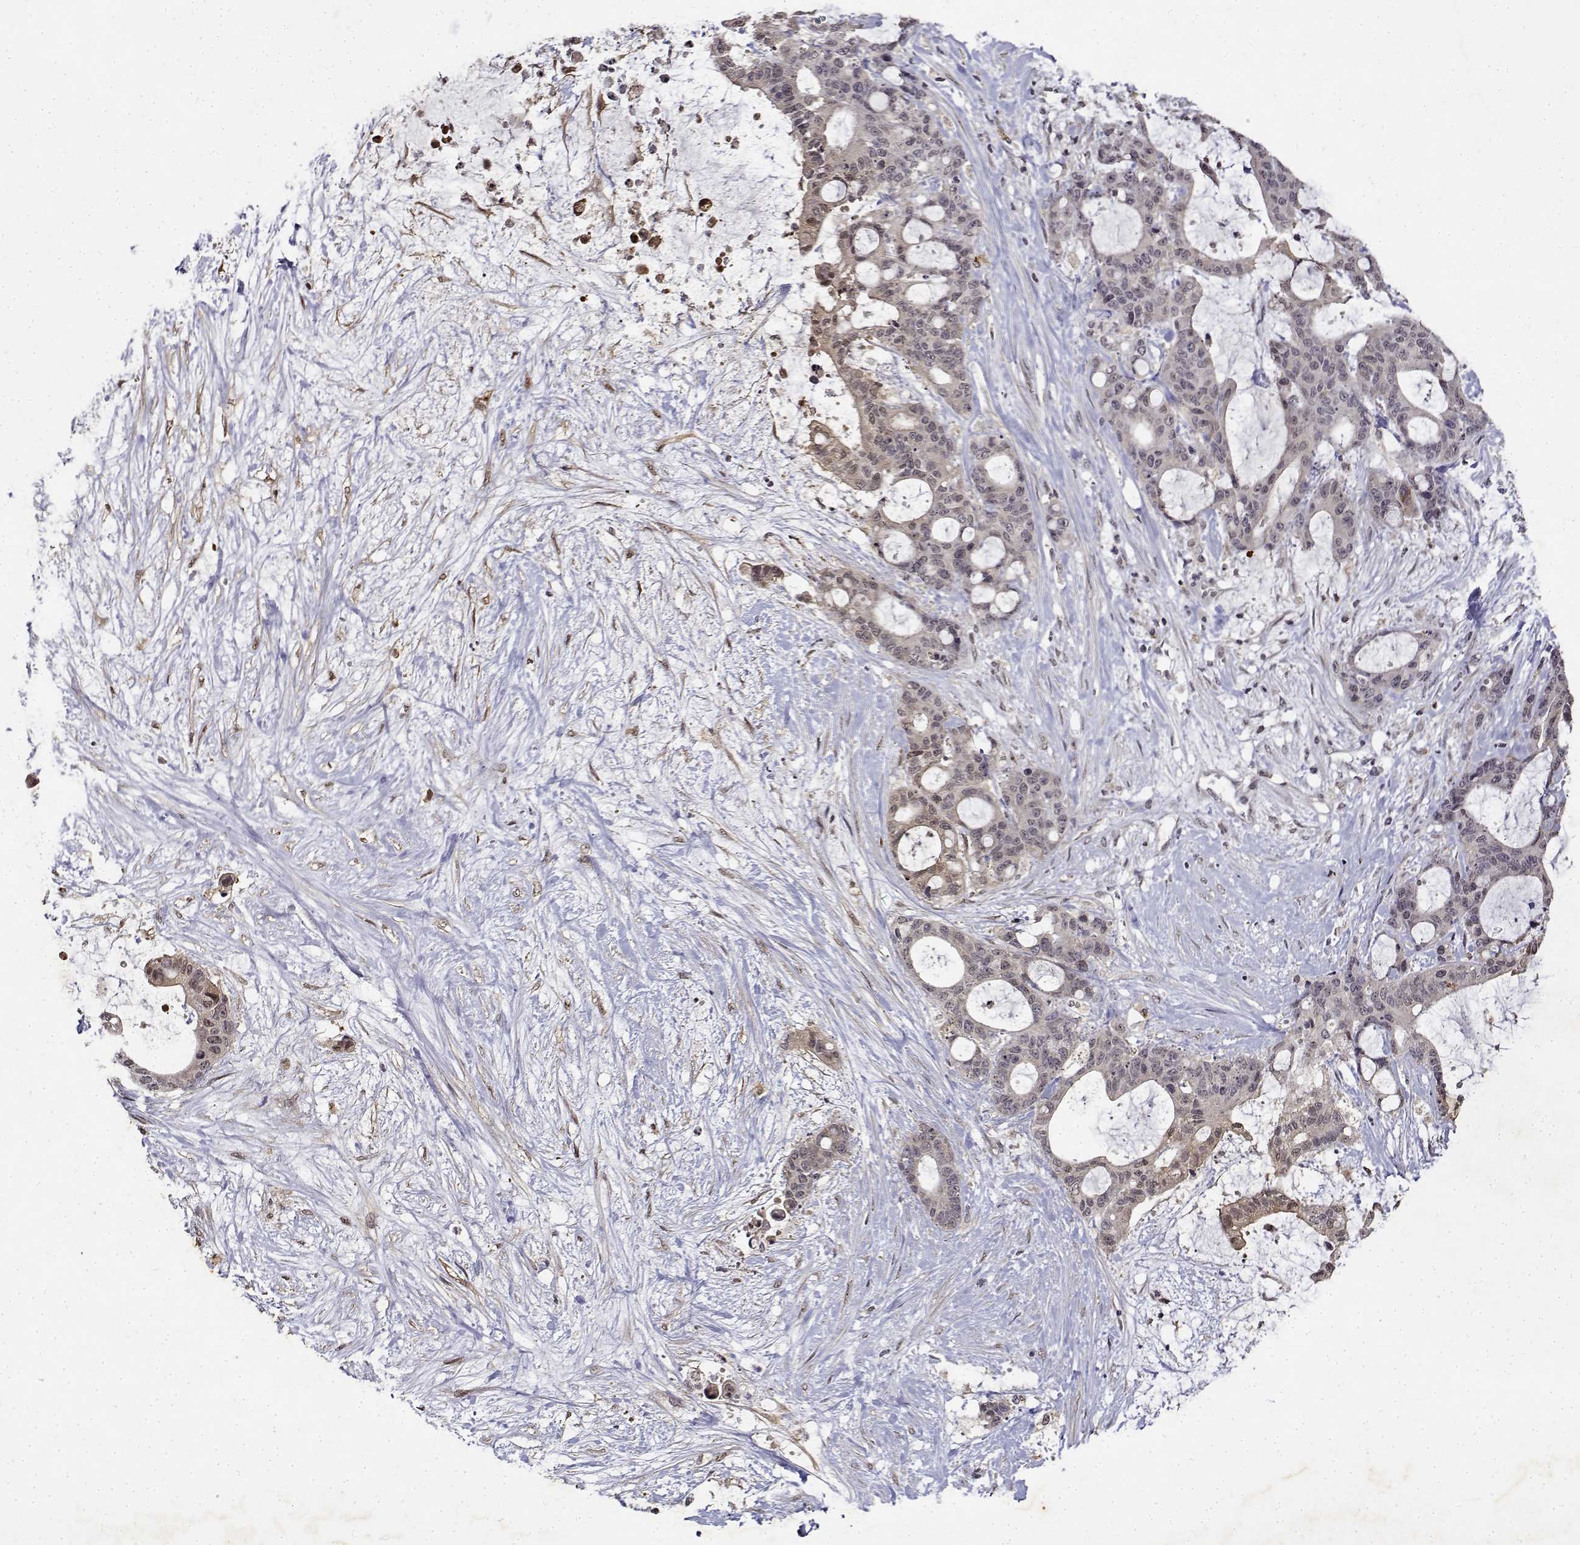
{"staining": {"intensity": "weak", "quantity": "<25%", "location": "cytoplasmic/membranous"}, "tissue": "liver cancer", "cell_type": "Tumor cells", "image_type": "cancer", "snomed": [{"axis": "morphology", "description": "Normal tissue, NOS"}, {"axis": "morphology", "description": "Cholangiocarcinoma"}, {"axis": "topography", "description": "Liver"}, {"axis": "topography", "description": "Peripheral nerve tissue"}], "caption": "A high-resolution photomicrograph shows immunohistochemistry (IHC) staining of liver cancer, which displays no significant staining in tumor cells.", "gene": "BDNF", "patient": {"sex": "female", "age": 73}}